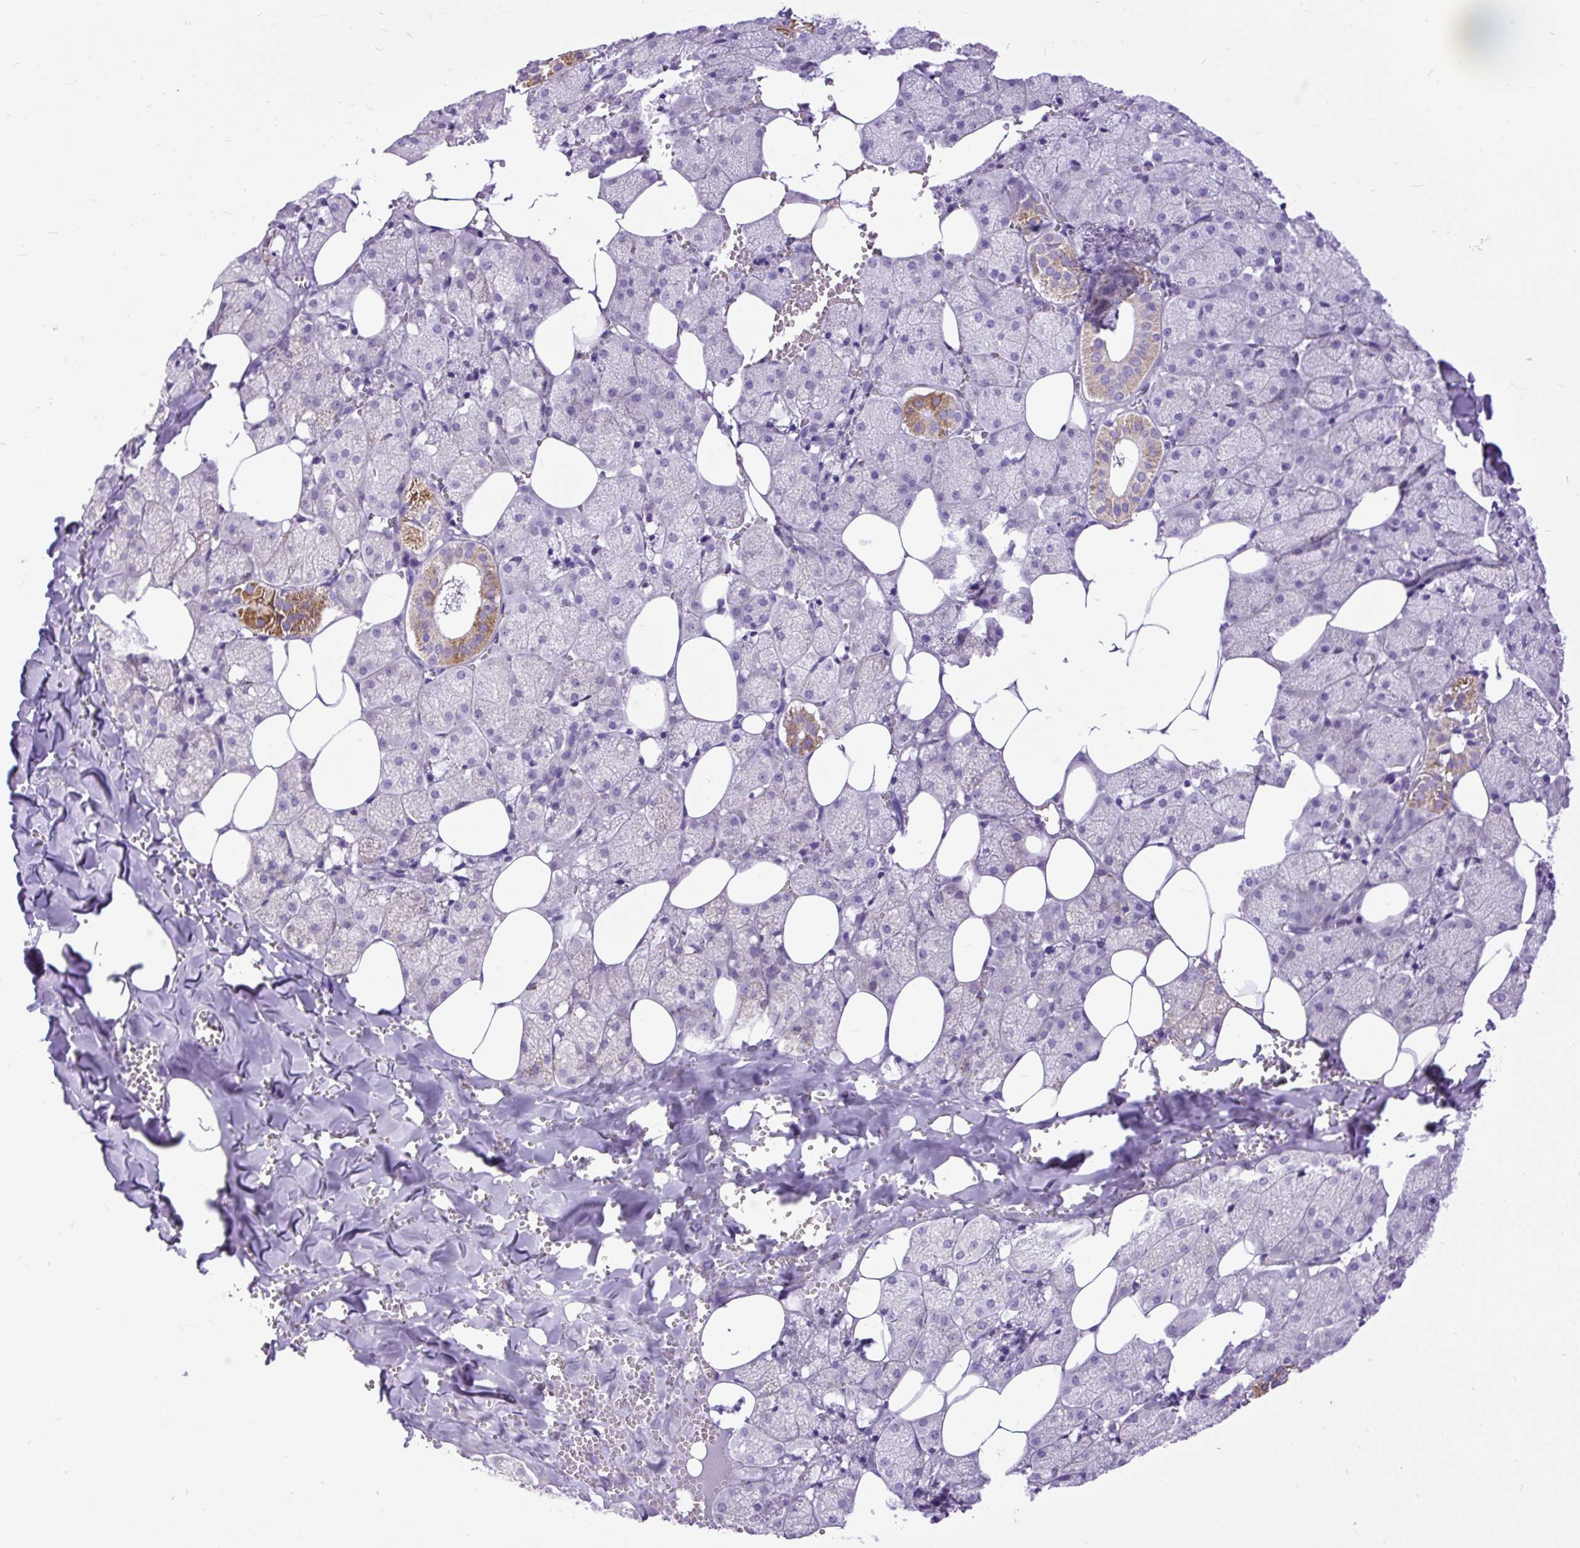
{"staining": {"intensity": "strong", "quantity": "<25%", "location": "cytoplasmic/membranous"}, "tissue": "salivary gland", "cell_type": "Glandular cells", "image_type": "normal", "snomed": [{"axis": "morphology", "description": "Normal tissue, NOS"}, {"axis": "topography", "description": "Salivary gland"}, {"axis": "topography", "description": "Peripheral nerve tissue"}], "caption": "A photomicrograph showing strong cytoplasmic/membranous staining in about <25% of glandular cells in normal salivary gland, as visualized by brown immunohistochemical staining.", "gene": "ZNF256", "patient": {"sex": "male", "age": 38}}